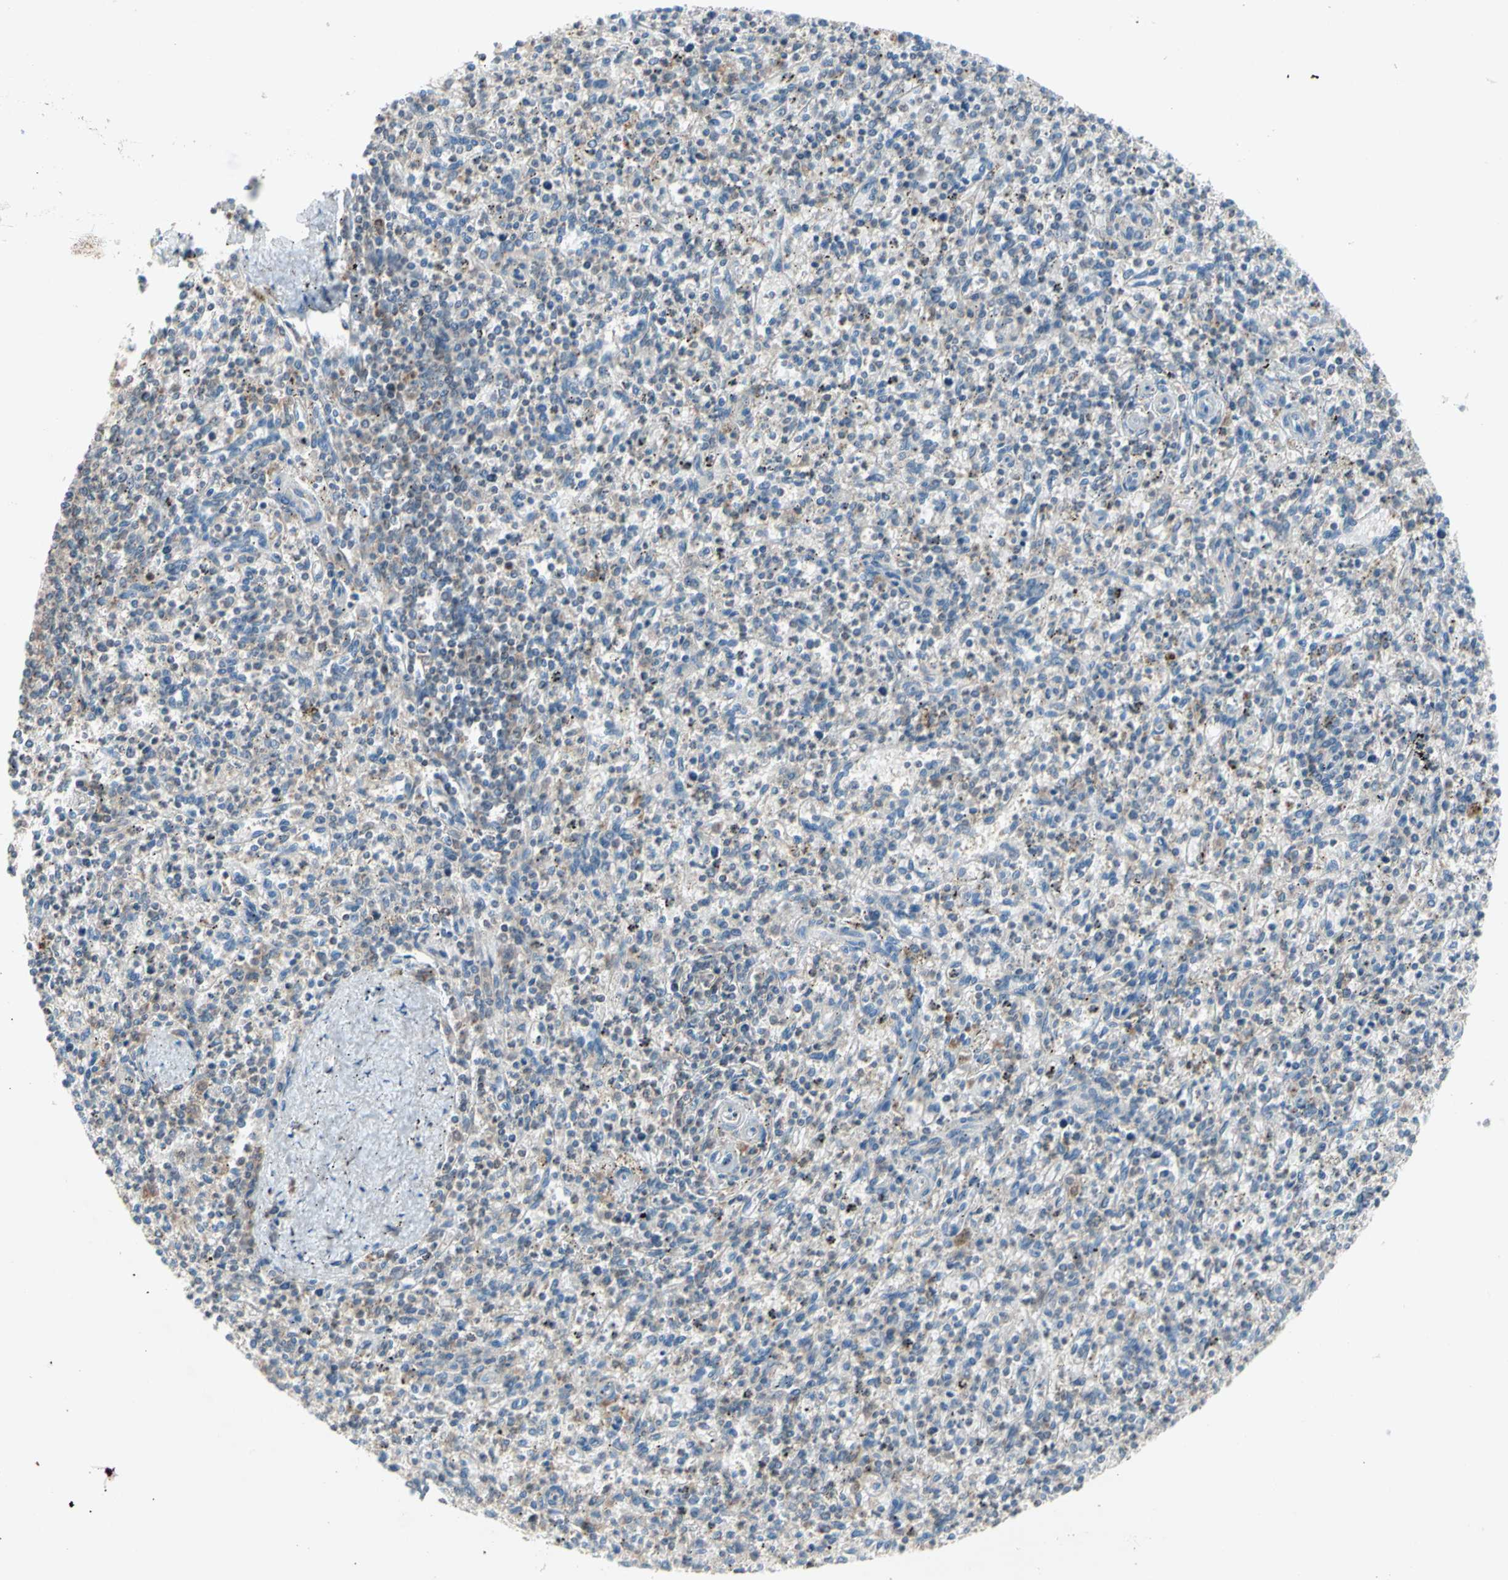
{"staining": {"intensity": "weak", "quantity": "<25%", "location": "cytoplasmic/membranous"}, "tissue": "spleen", "cell_type": "Cells in red pulp", "image_type": "normal", "snomed": [{"axis": "morphology", "description": "Normal tissue, NOS"}, {"axis": "topography", "description": "Spleen"}], "caption": "DAB (3,3'-diaminobenzidine) immunohistochemical staining of benign spleen shows no significant positivity in cells in red pulp. (DAB IHC visualized using brightfield microscopy, high magnification).", "gene": "MTHFS", "patient": {"sex": "male", "age": 72}}